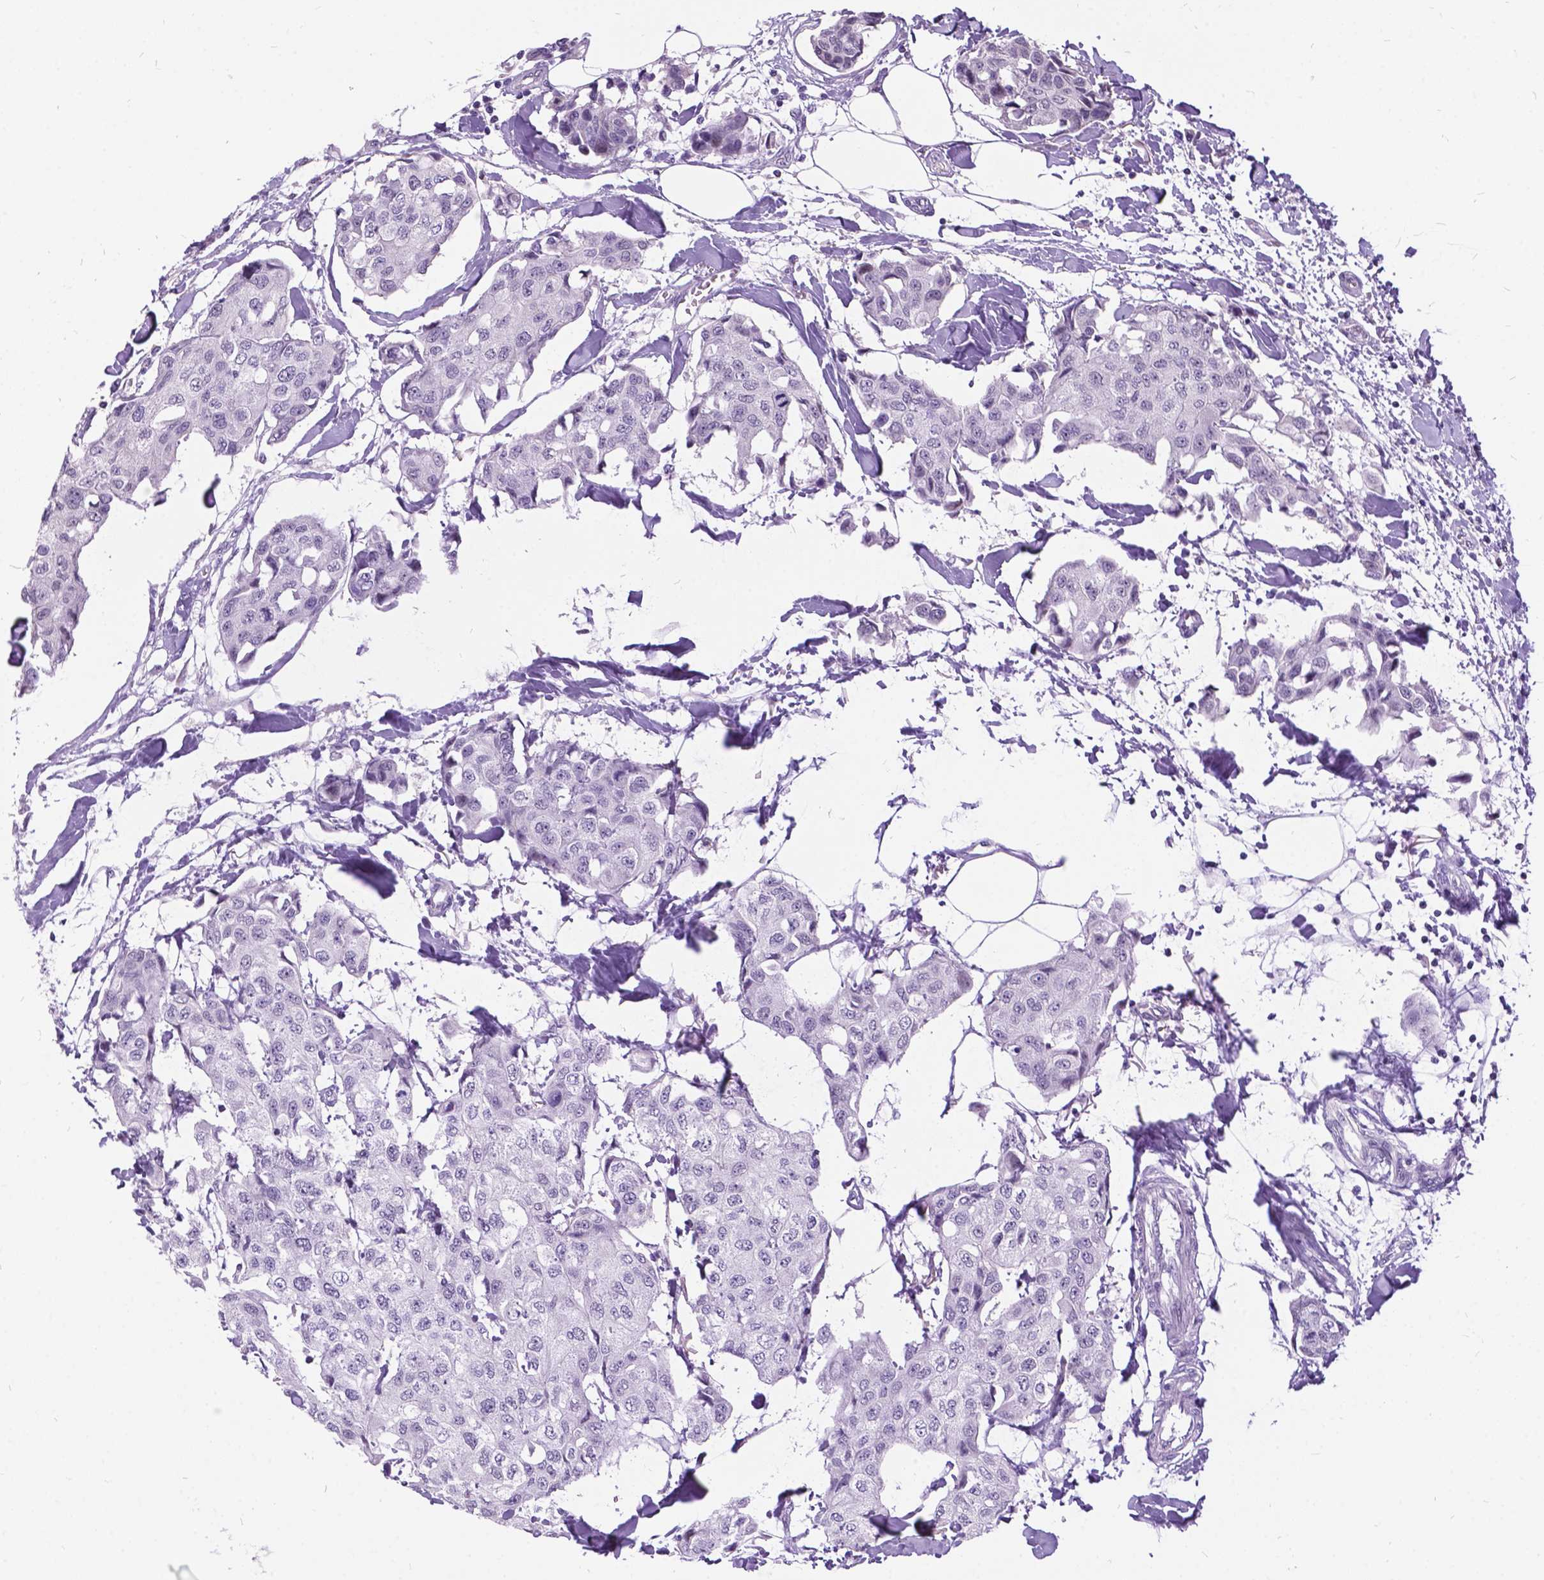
{"staining": {"intensity": "negative", "quantity": "none", "location": "none"}, "tissue": "breast cancer", "cell_type": "Tumor cells", "image_type": "cancer", "snomed": [{"axis": "morphology", "description": "Duct carcinoma"}, {"axis": "topography", "description": "Breast"}], "caption": "Immunohistochemistry (IHC) photomicrograph of breast cancer stained for a protein (brown), which exhibits no expression in tumor cells.", "gene": "DPF3", "patient": {"sex": "female", "age": 80}}